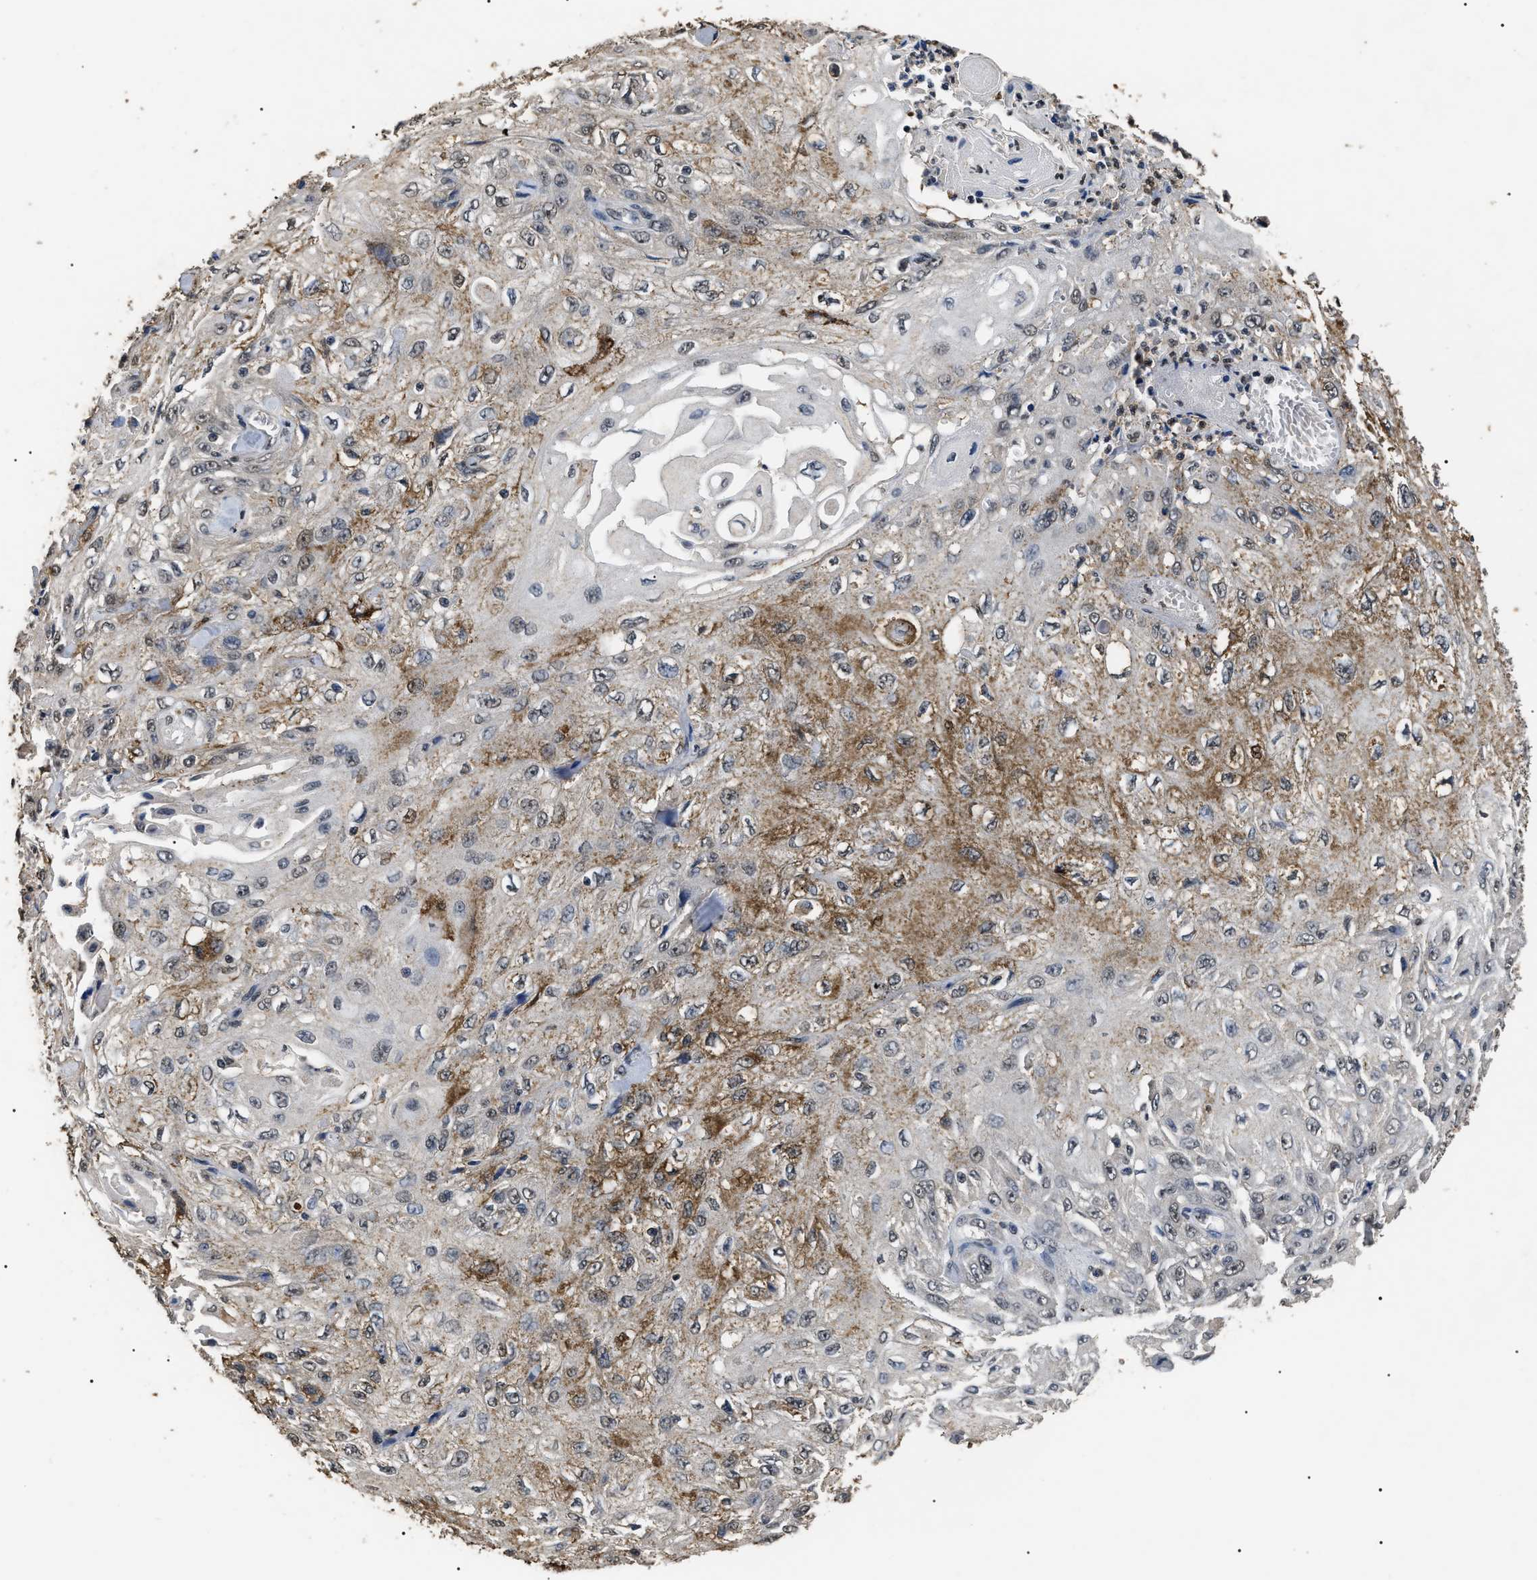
{"staining": {"intensity": "moderate", "quantity": "25%-75%", "location": "cytoplasmic/membranous"}, "tissue": "skin cancer", "cell_type": "Tumor cells", "image_type": "cancer", "snomed": [{"axis": "morphology", "description": "Squamous cell carcinoma, NOS"}, {"axis": "morphology", "description": "Squamous cell carcinoma, metastatic, NOS"}, {"axis": "topography", "description": "Skin"}, {"axis": "topography", "description": "Lymph node"}], "caption": "Moderate cytoplasmic/membranous protein staining is identified in approximately 25%-75% of tumor cells in skin cancer (metastatic squamous cell carcinoma). Ihc stains the protein of interest in brown and the nuclei are stained blue.", "gene": "ANP32E", "patient": {"sex": "male", "age": 75}}